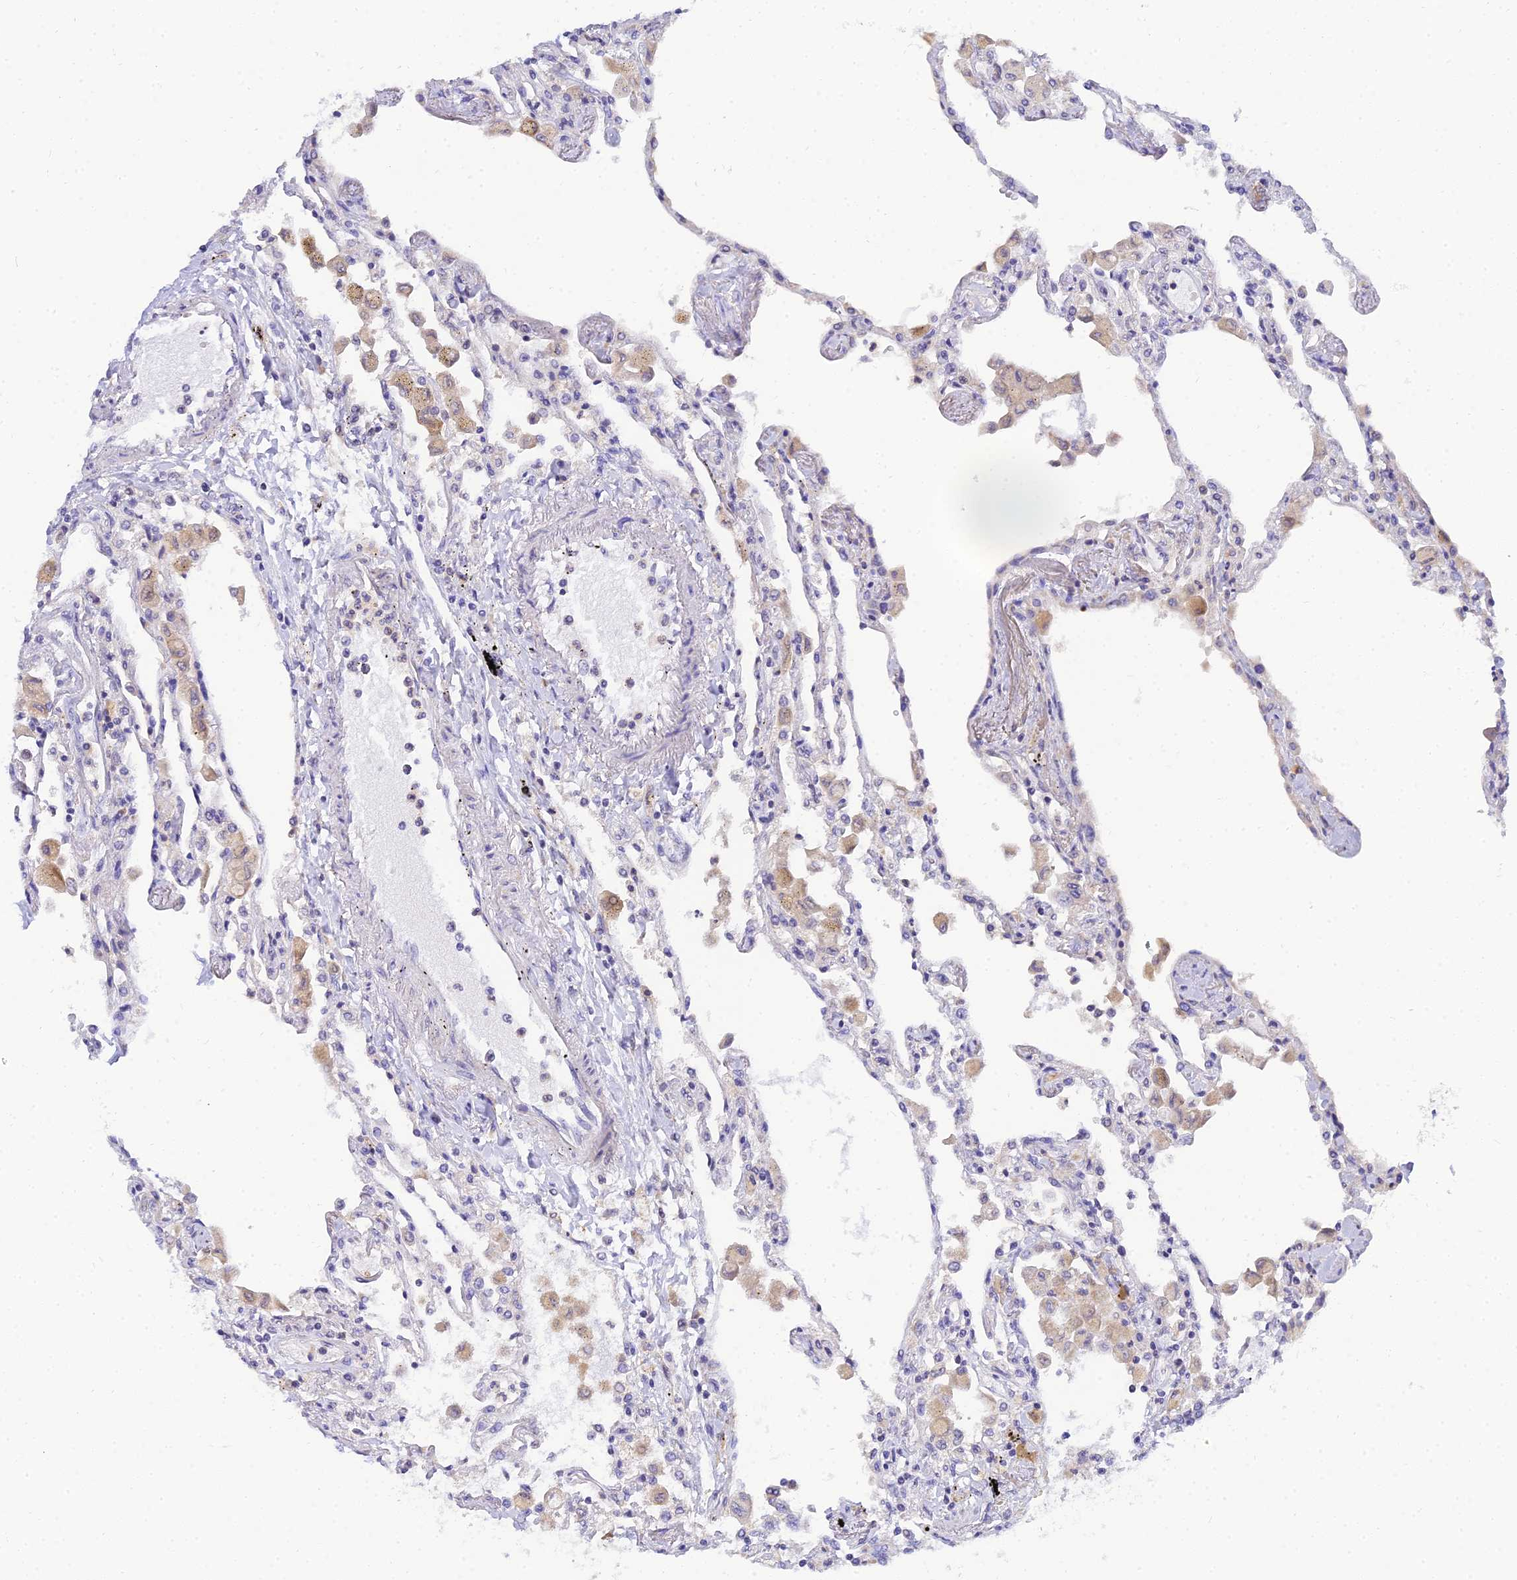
{"staining": {"intensity": "moderate", "quantity": "<25%", "location": "cytoplasmic/membranous"}, "tissue": "lung", "cell_type": "Alveolar cells", "image_type": "normal", "snomed": [{"axis": "morphology", "description": "Normal tissue, NOS"}, {"axis": "topography", "description": "Bronchus"}, {"axis": "topography", "description": "Lung"}], "caption": "DAB (3,3'-diaminobenzidine) immunohistochemical staining of normal lung shows moderate cytoplasmic/membranous protein expression in about <25% of alveolar cells. (DAB (3,3'-diaminobenzidine) = brown stain, brightfield microscopy at high magnification).", "gene": "ARL8A", "patient": {"sex": "female", "age": 49}}